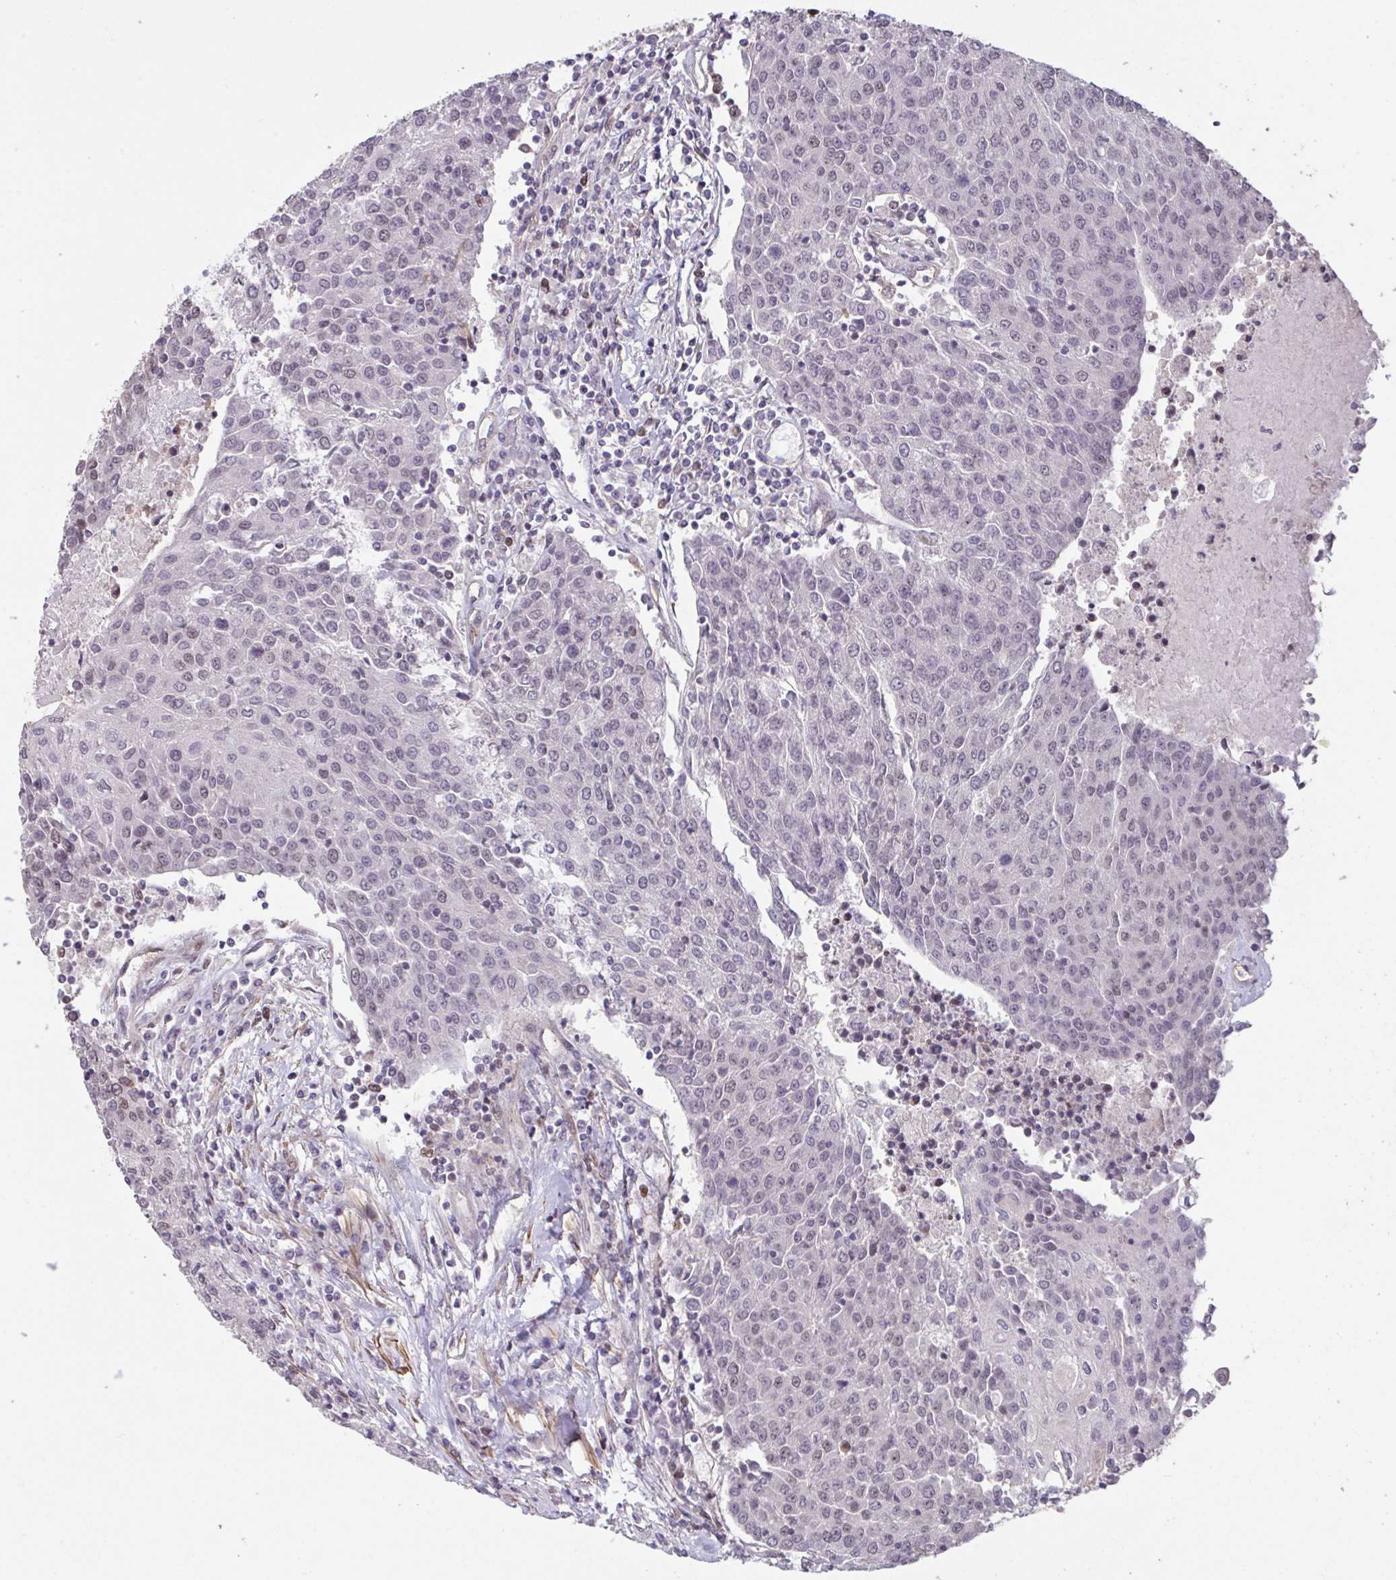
{"staining": {"intensity": "negative", "quantity": "none", "location": "none"}, "tissue": "urothelial cancer", "cell_type": "Tumor cells", "image_type": "cancer", "snomed": [{"axis": "morphology", "description": "Urothelial carcinoma, High grade"}, {"axis": "topography", "description": "Urinary bladder"}], "caption": "This is an IHC histopathology image of human urothelial cancer. There is no positivity in tumor cells.", "gene": "IPO5", "patient": {"sex": "female", "age": 85}}